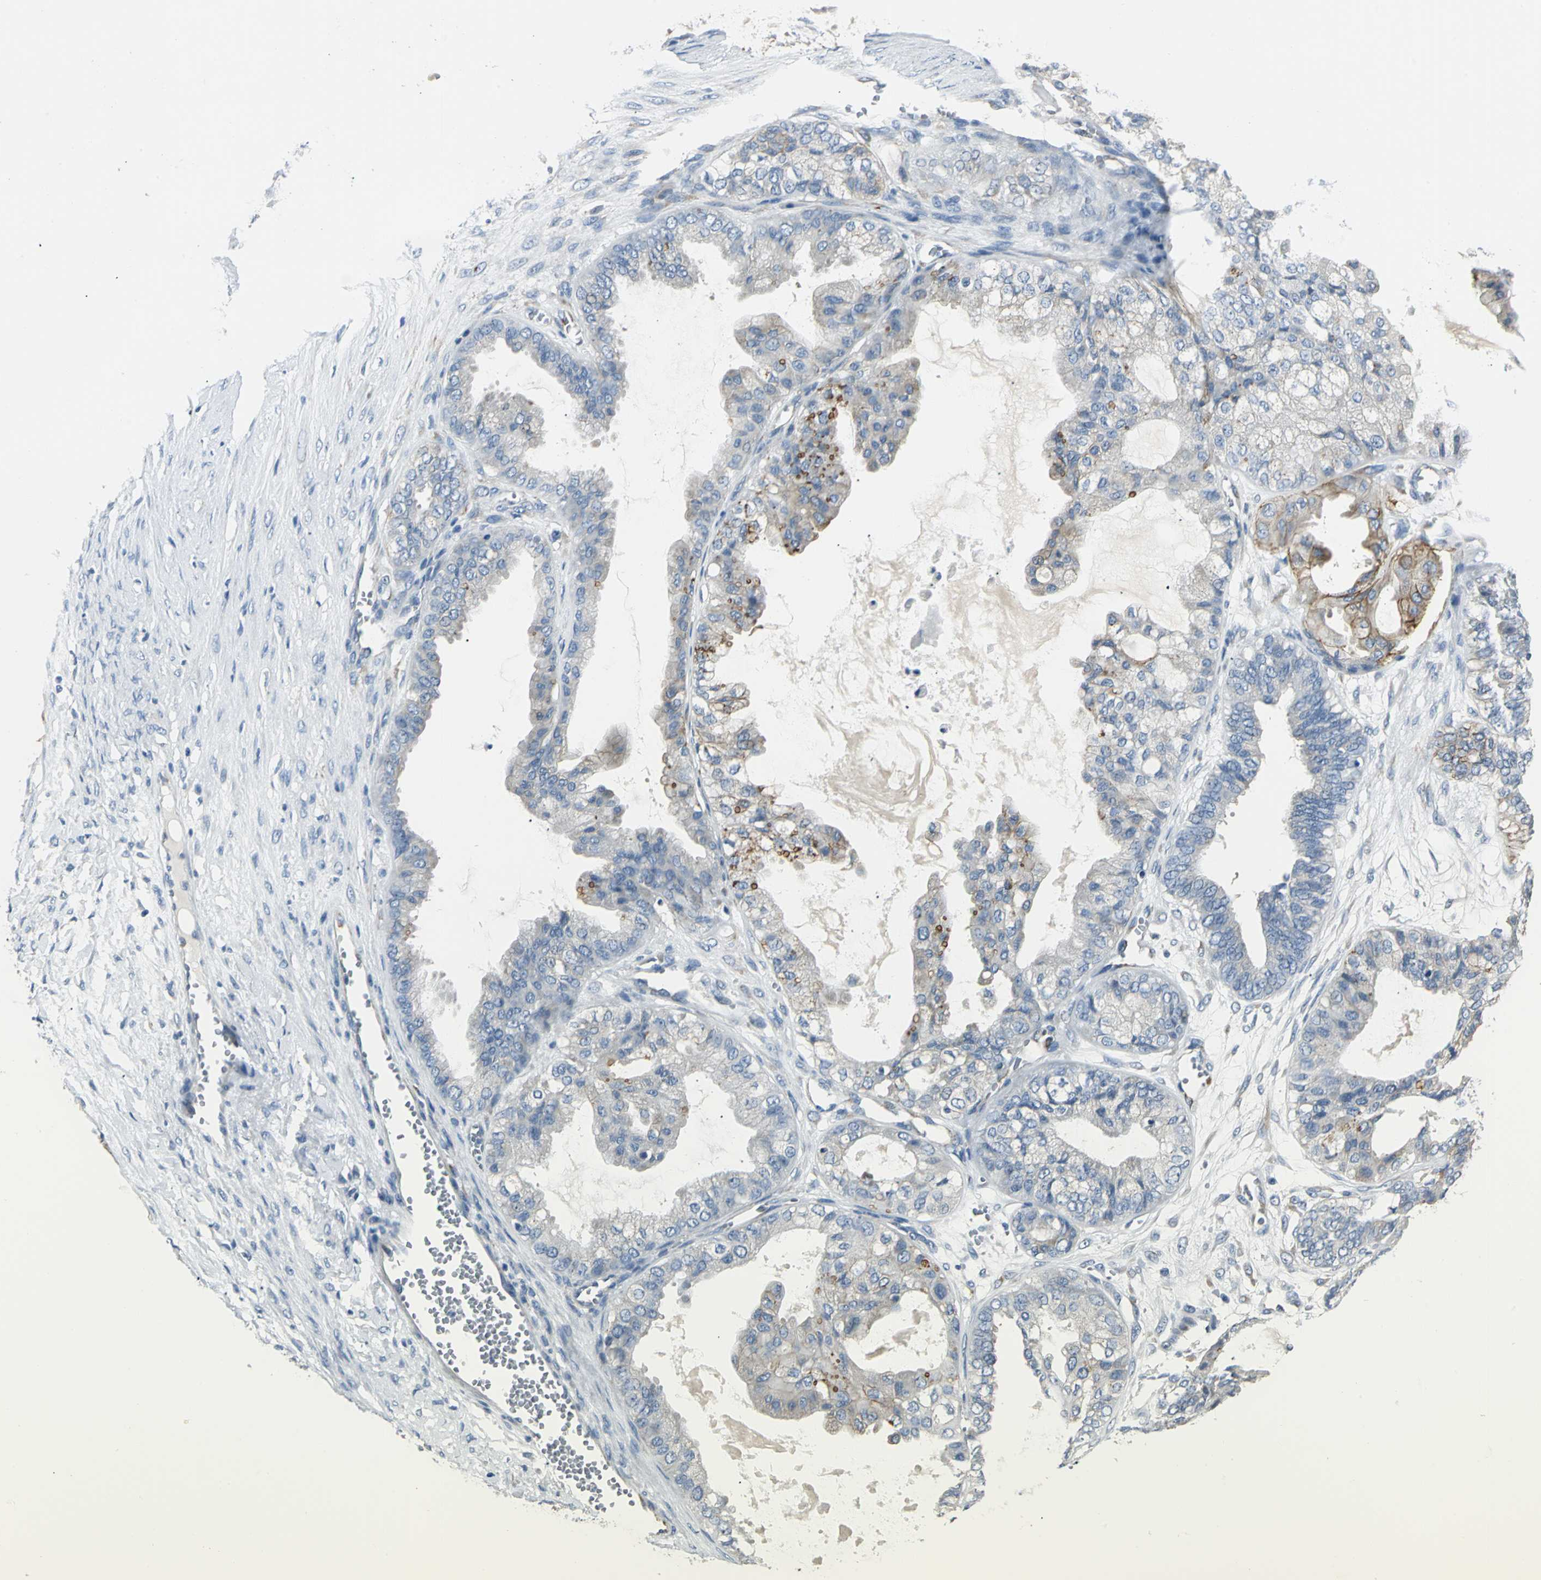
{"staining": {"intensity": "weak", "quantity": "25%-75%", "location": "cytoplasmic/membranous"}, "tissue": "ovarian cancer", "cell_type": "Tumor cells", "image_type": "cancer", "snomed": [{"axis": "morphology", "description": "Carcinoma, NOS"}, {"axis": "morphology", "description": "Carcinoma, endometroid"}, {"axis": "topography", "description": "Ovary"}], "caption": "Brown immunohistochemical staining in human ovarian cancer (carcinoma) demonstrates weak cytoplasmic/membranous expression in about 25%-75% of tumor cells.", "gene": "B3GNT2", "patient": {"sex": "female", "age": 50}}